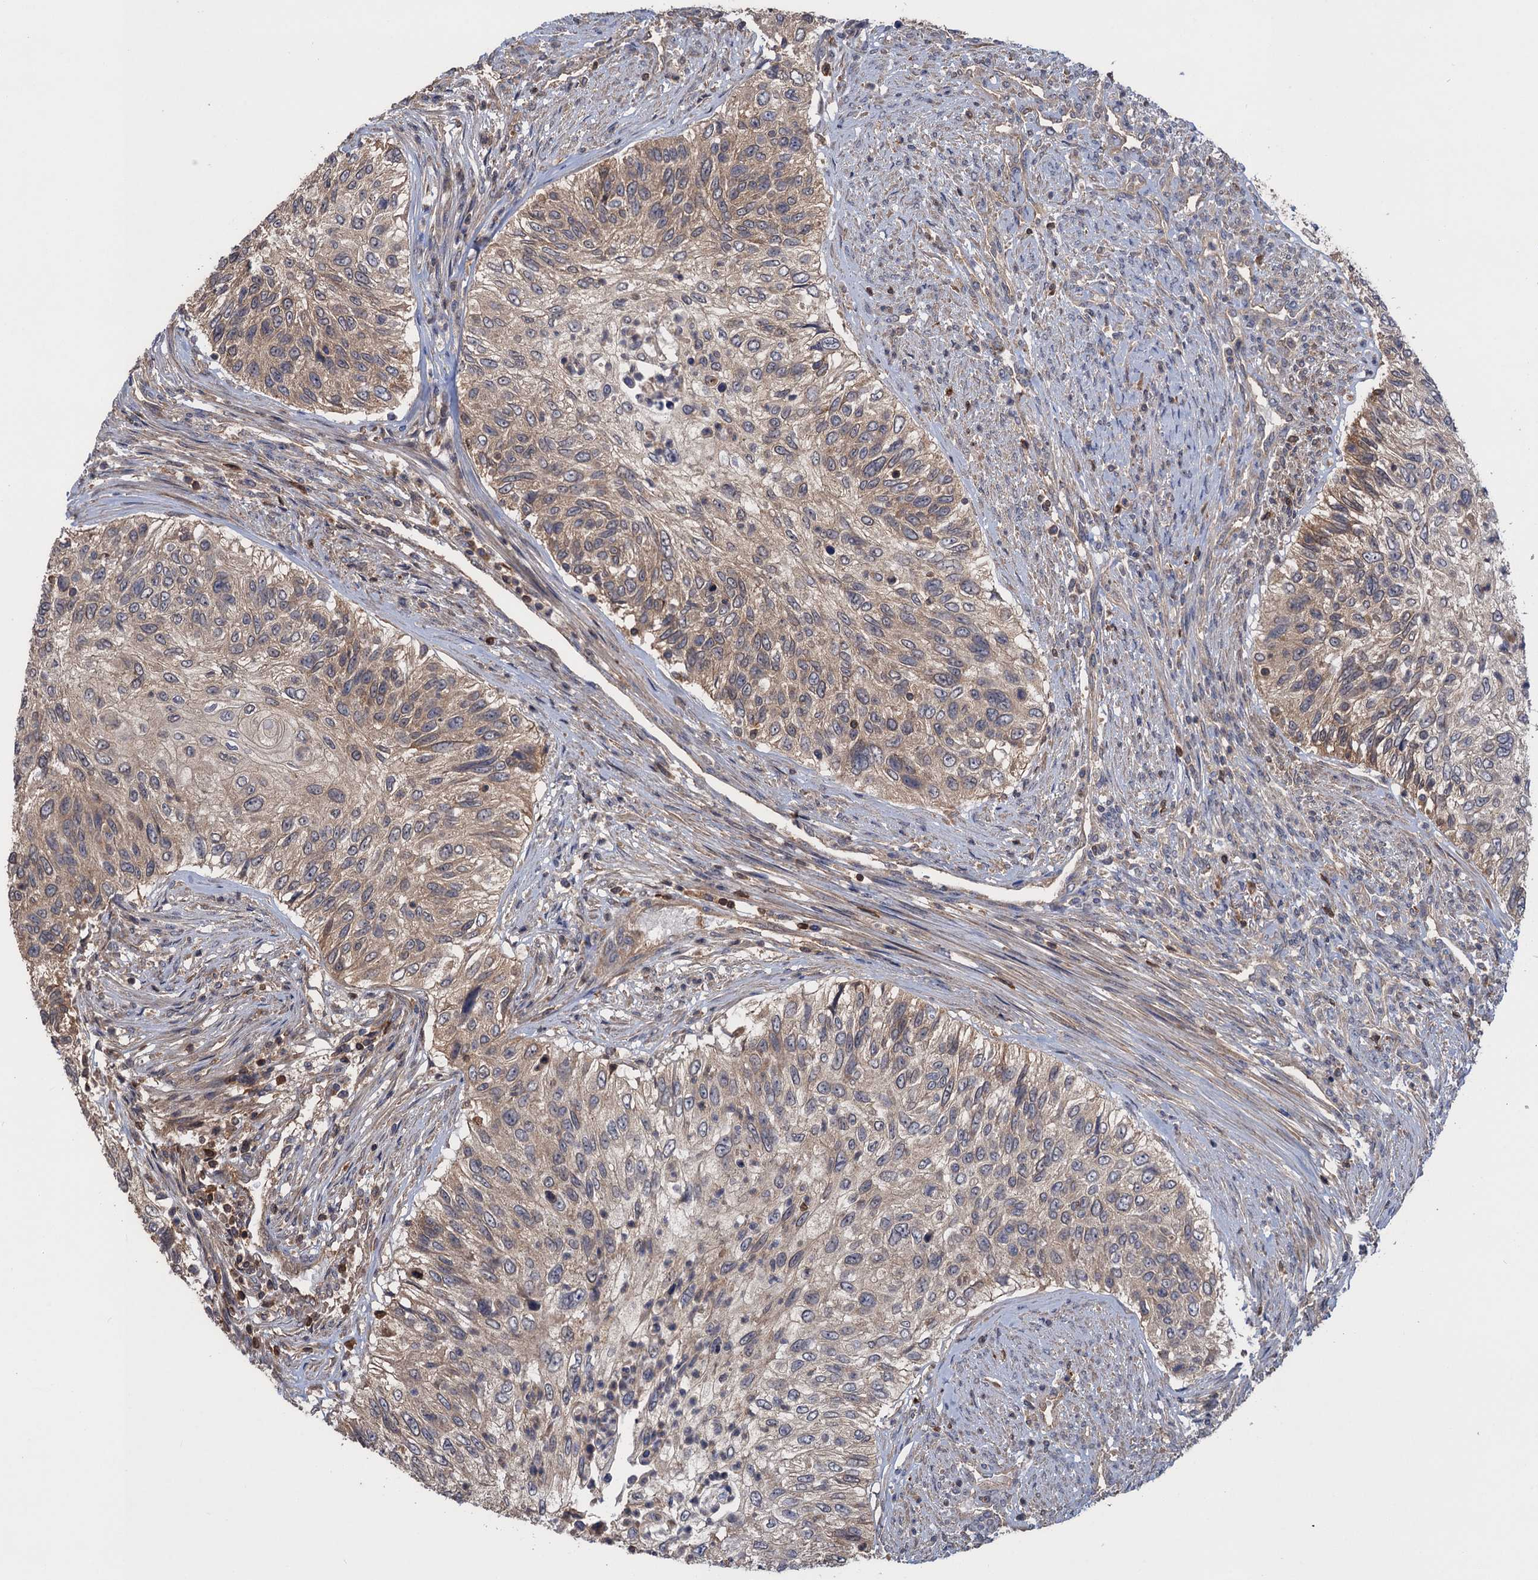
{"staining": {"intensity": "weak", "quantity": "25%-75%", "location": "cytoplasmic/membranous"}, "tissue": "urothelial cancer", "cell_type": "Tumor cells", "image_type": "cancer", "snomed": [{"axis": "morphology", "description": "Urothelial carcinoma, High grade"}, {"axis": "topography", "description": "Urinary bladder"}], "caption": "Tumor cells show low levels of weak cytoplasmic/membranous positivity in about 25%-75% of cells in urothelial carcinoma (high-grade). (DAB (3,3'-diaminobenzidine) IHC, brown staining for protein, blue staining for nuclei).", "gene": "DGKA", "patient": {"sex": "female", "age": 60}}